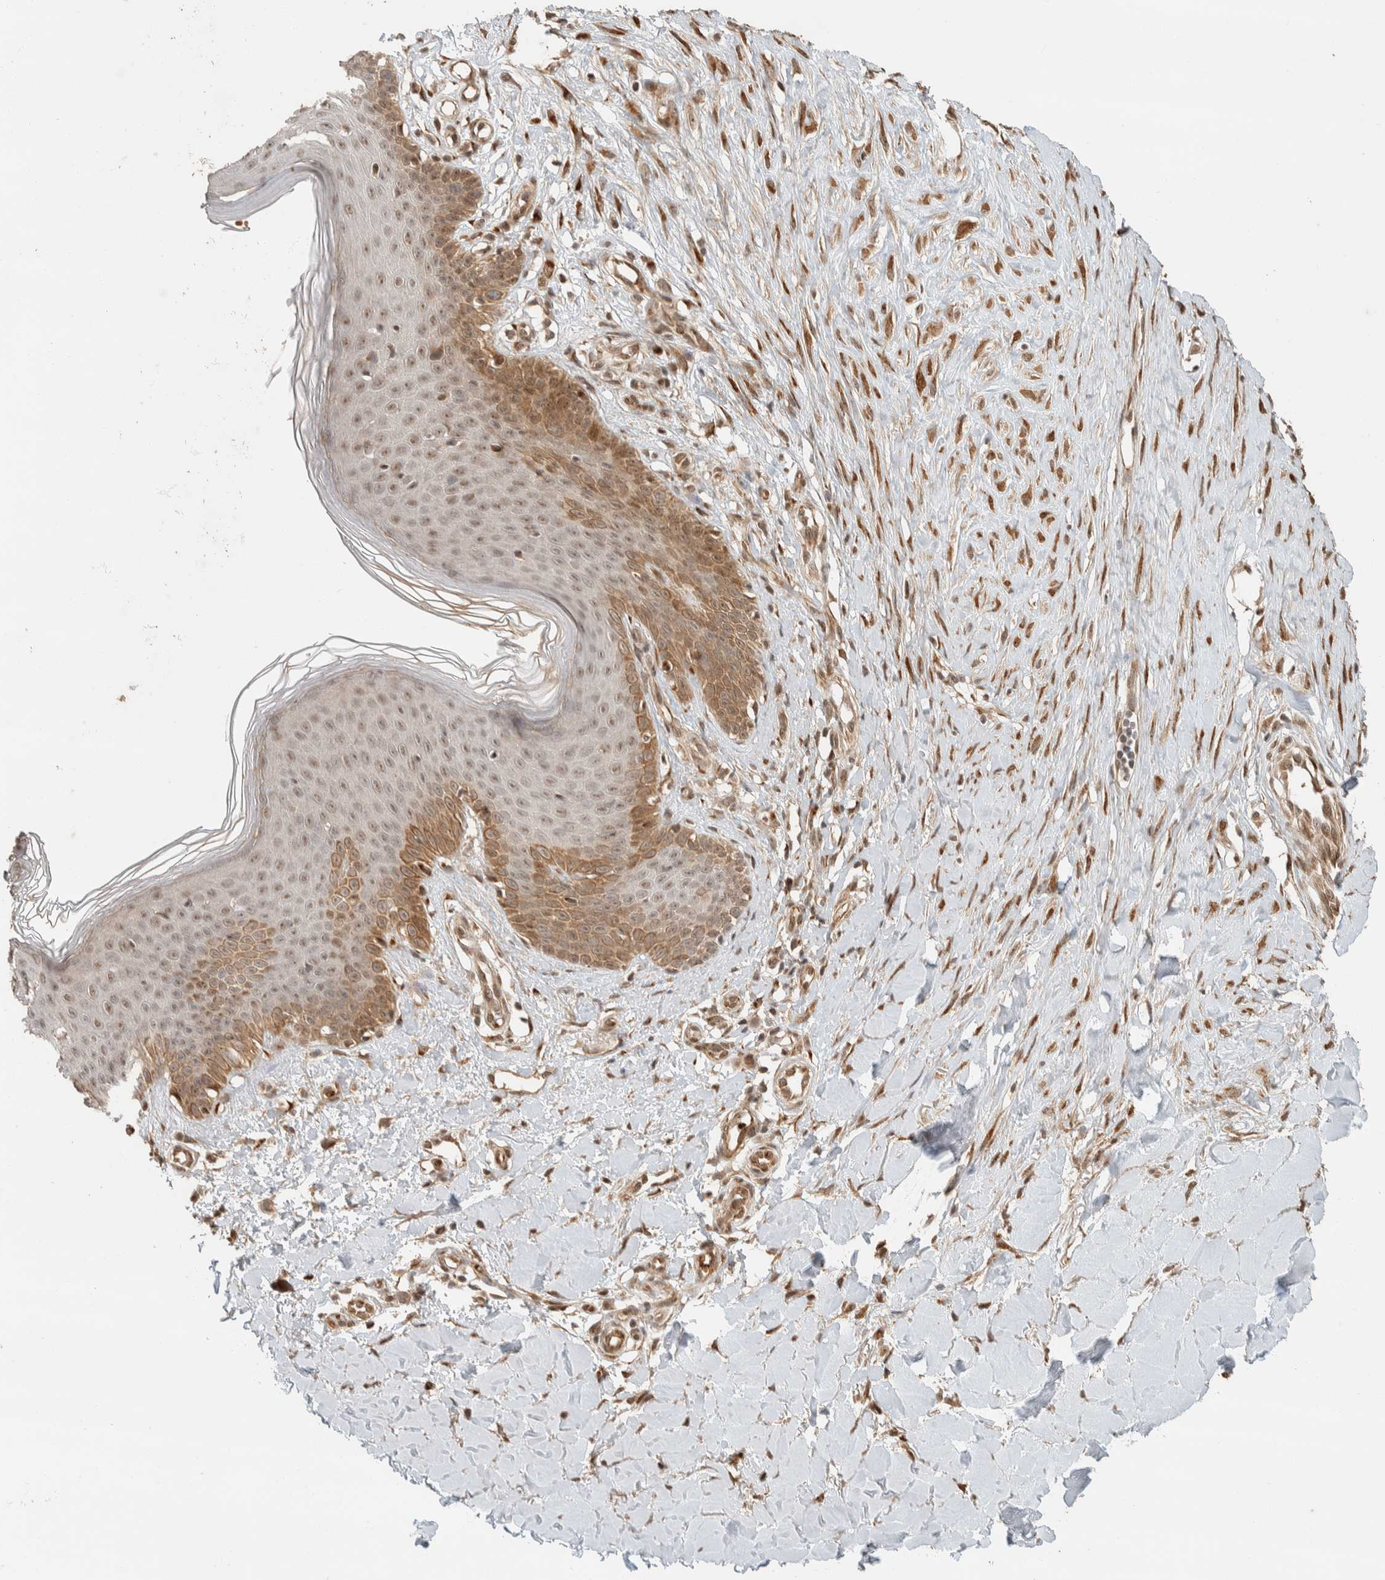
{"staining": {"intensity": "moderate", "quantity": ">75%", "location": "cytoplasmic/membranous,nuclear"}, "tissue": "skin", "cell_type": "Fibroblasts", "image_type": "normal", "snomed": [{"axis": "morphology", "description": "Normal tissue, NOS"}, {"axis": "topography", "description": "Skin"}], "caption": "Immunohistochemical staining of normal skin exhibits >75% levels of moderate cytoplasmic/membranous,nuclear protein positivity in about >75% of fibroblasts.", "gene": "ZBTB2", "patient": {"sex": "male", "age": 41}}